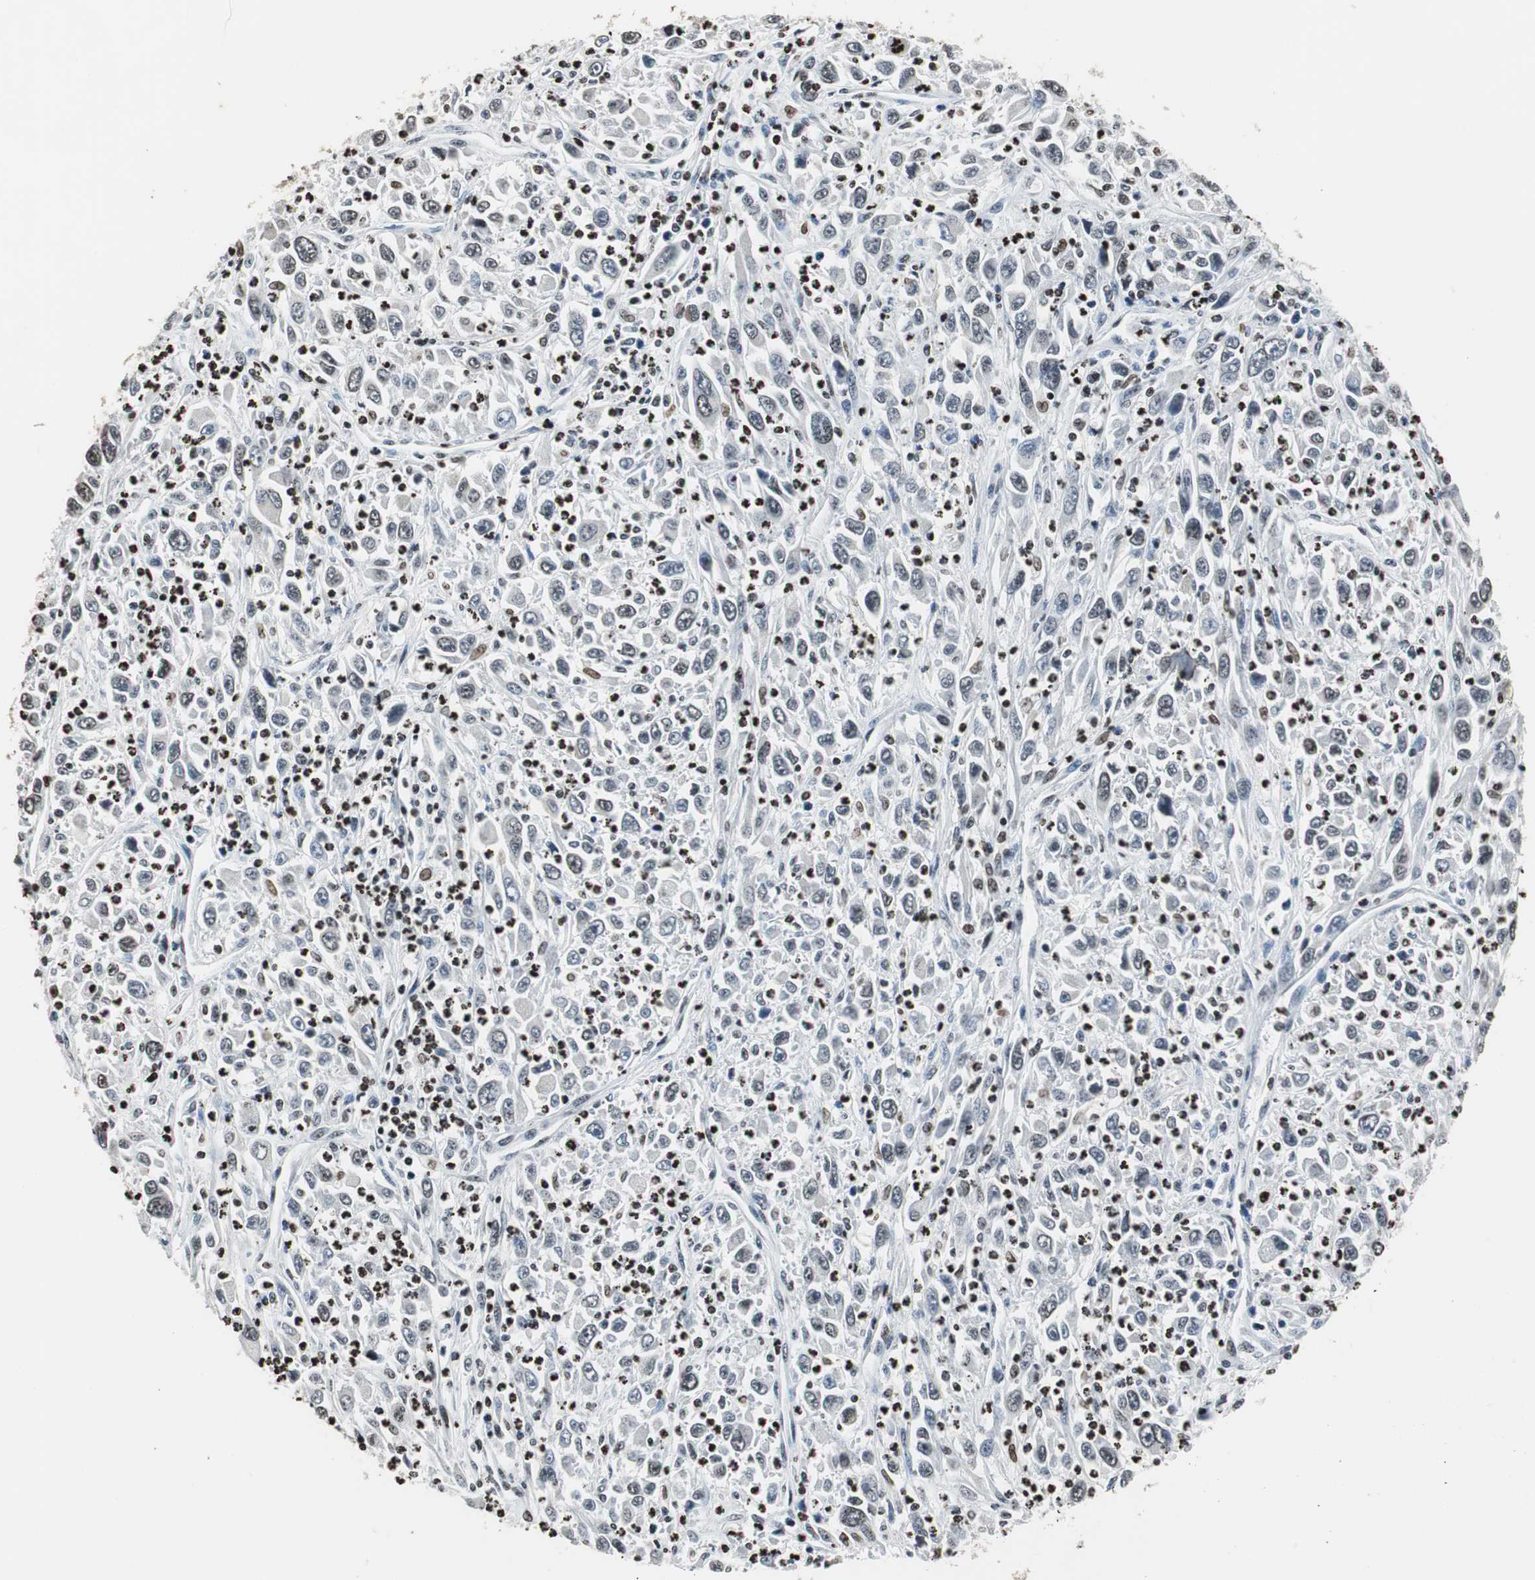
{"staining": {"intensity": "weak", "quantity": "<25%", "location": "nuclear"}, "tissue": "melanoma", "cell_type": "Tumor cells", "image_type": "cancer", "snomed": [{"axis": "morphology", "description": "Malignant melanoma, Metastatic site"}, {"axis": "topography", "description": "Skin"}], "caption": "Melanoma was stained to show a protein in brown. There is no significant staining in tumor cells. (Immunohistochemistry (ihc), brightfield microscopy, high magnification).", "gene": "PAXIP1", "patient": {"sex": "female", "age": 56}}